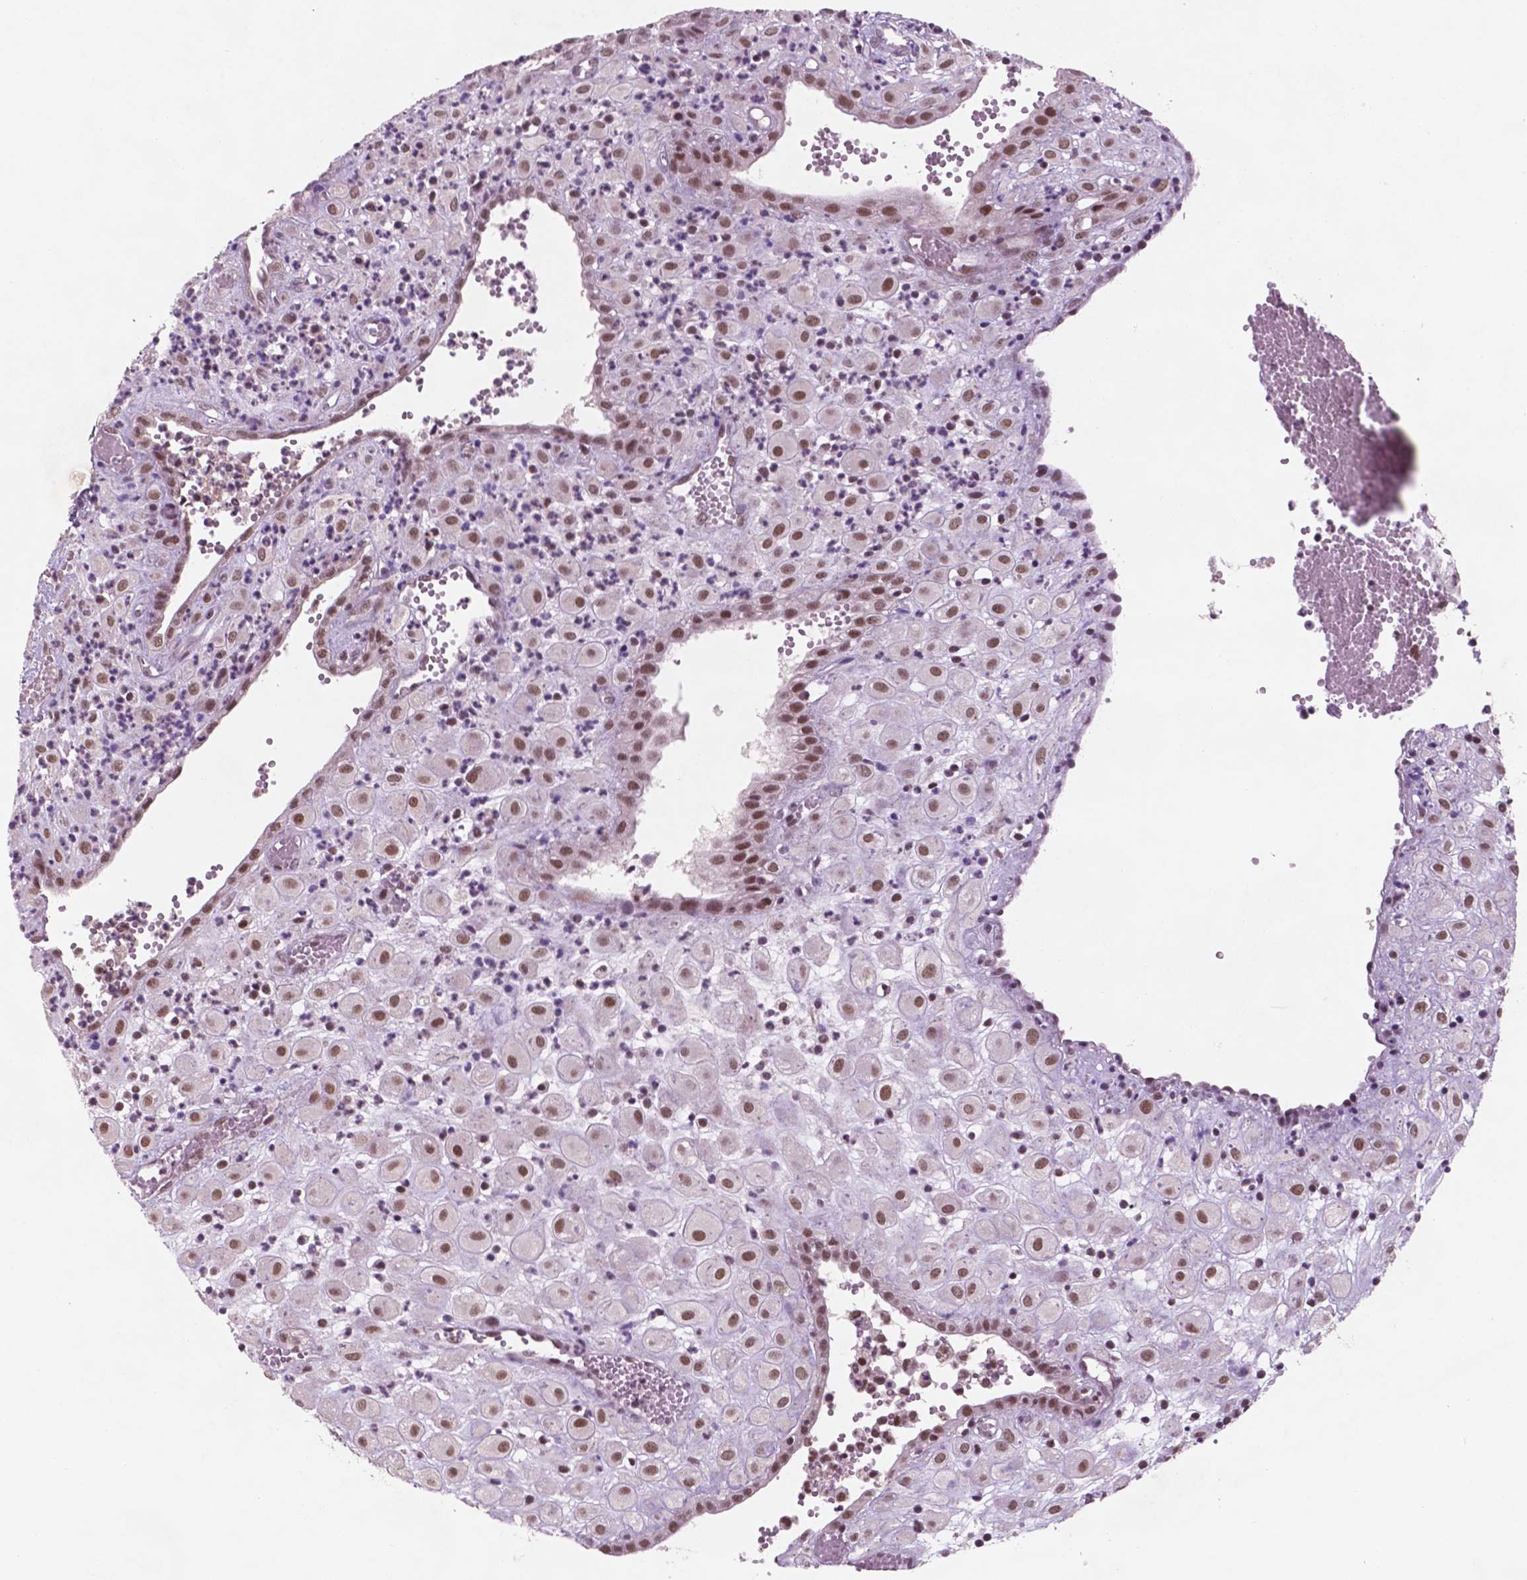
{"staining": {"intensity": "moderate", "quantity": ">75%", "location": "nuclear"}, "tissue": "placenta", "cell_type": "Decidual cells", "image_type": "normal", "snomed": [{"axis": "morphology", "description": "Normal tissue, NOS"}, {"axis": "topography", "description": "Placenta"}], "caption": "DAB immunohistochemical staining of unremarkable human placenta exhibits moderate nuclear protein expression in about >75% of decidual cells. (IHC, brightfield microscopy, high magnification).", "gene": "CTR9", "patient": {"sex": "female", "age": 24}}